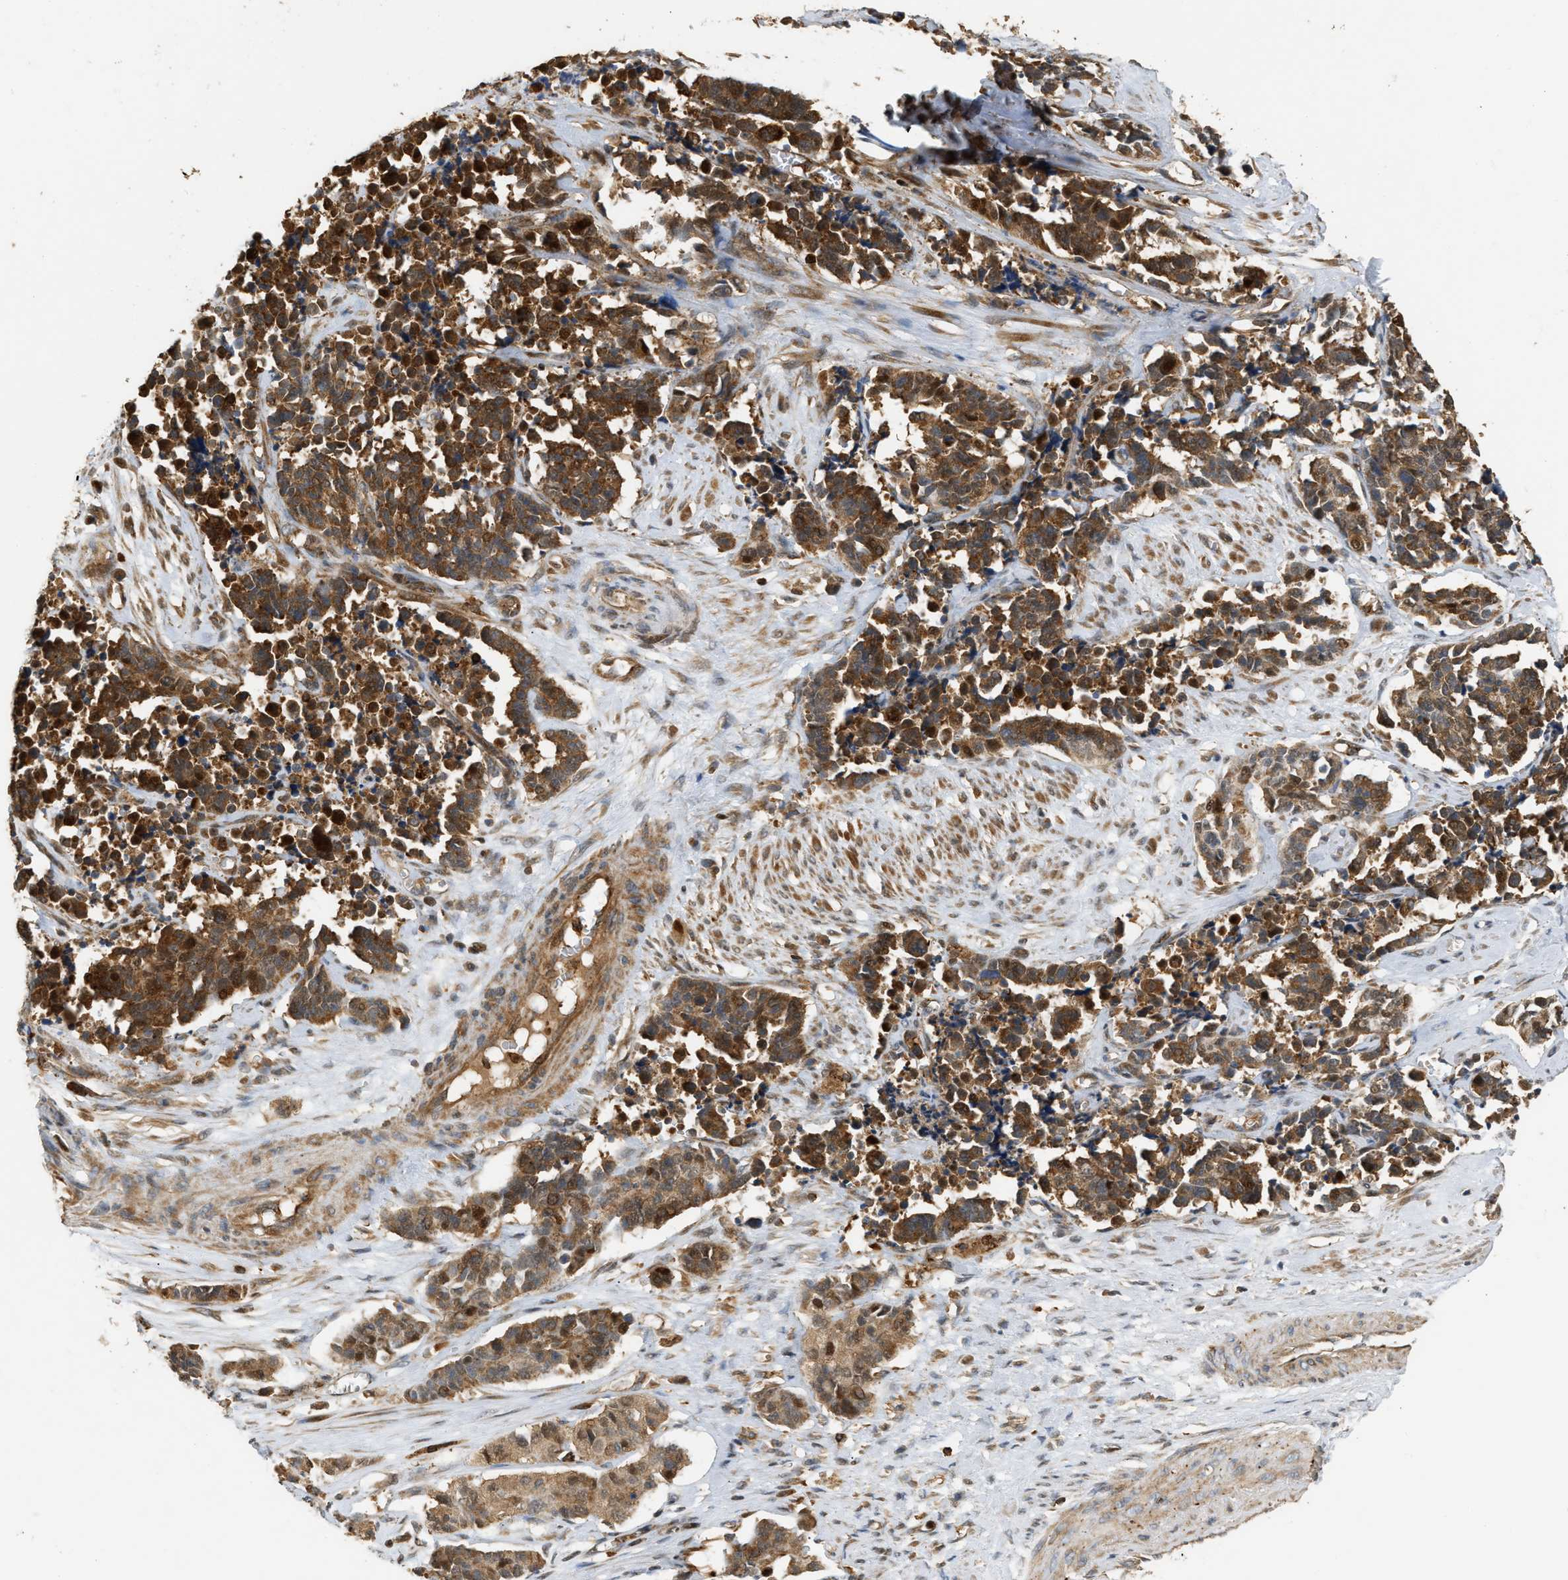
{"staining": {"intensity": "strong", "quantity": ">75%", "location": "cytoplasmic/membranous"}, "tissue": "cervical cancer", "cell_type": "Tumor cells", "image_type": "cancer", "snomed": [{"axis": "morphology", "description": "Squamous cell carcinoma, NOS"}, {"axis": "topography", "description": "Cervix"}], "caption": "Immunohistochemistry (DAB) staining of human squamous cell carcinoma (cervical) shows strong cytoplasmic/membranous protein staining in about >75% of tumor cells.", "gene": "GOPC", "patient": {"sex": "female", "age": 35}}